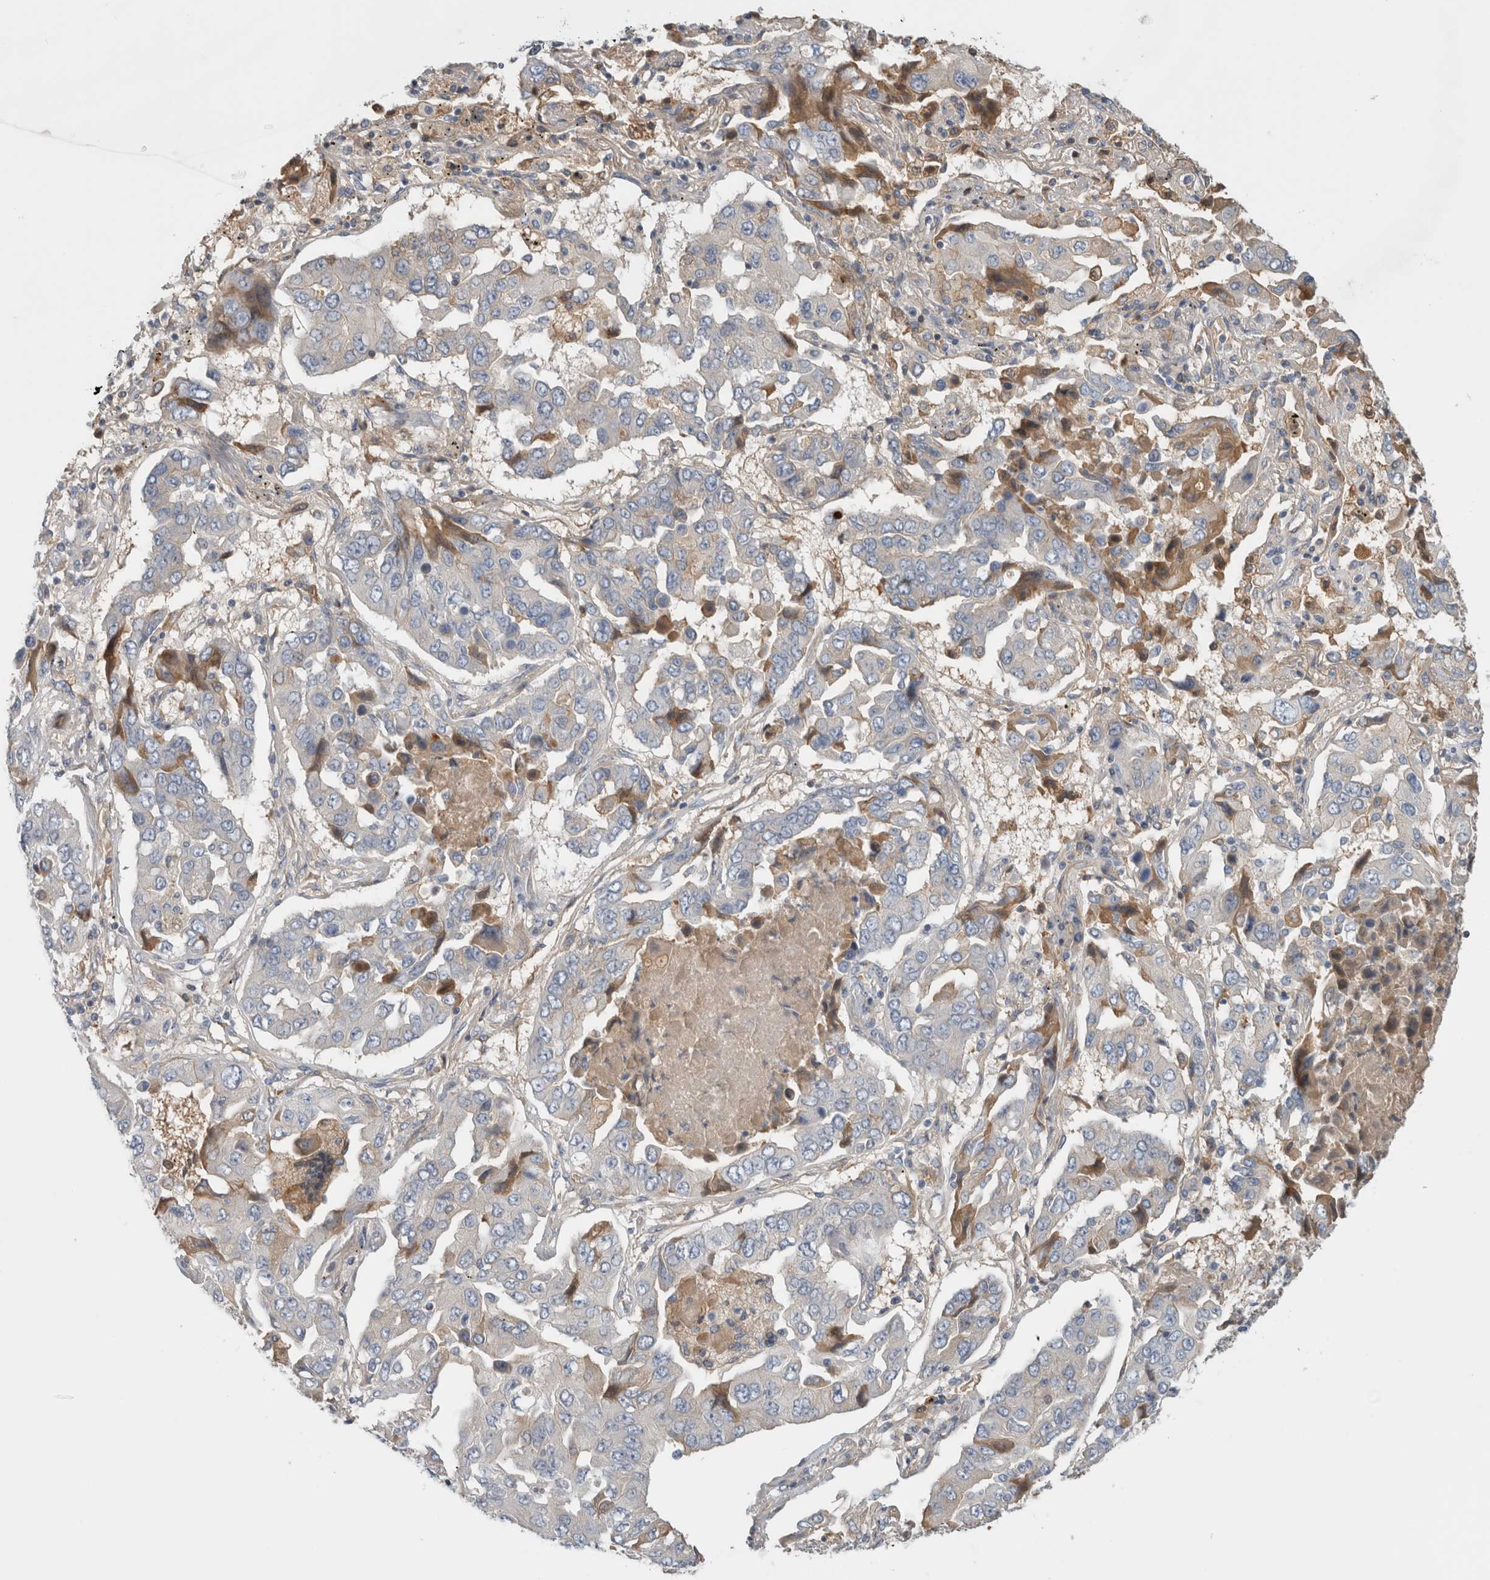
{"staining": {"intensity": "negative", "quantity": "none", "location": "none"}, "tissue": "lung cancer", "cell_type": "Tumor cells", "image_type": "cancer", "snomed": [{"axis": "morphology", "description": "Adenocarcinoma, NOS"}, {"axis": "topography", "description": "Lung"}], "caption": "The photomicrograph demonstrates no significant expression in tumor cells of lung cancer.", "gene": "CFI", "patient": {"sex": "female", "age": 65}}